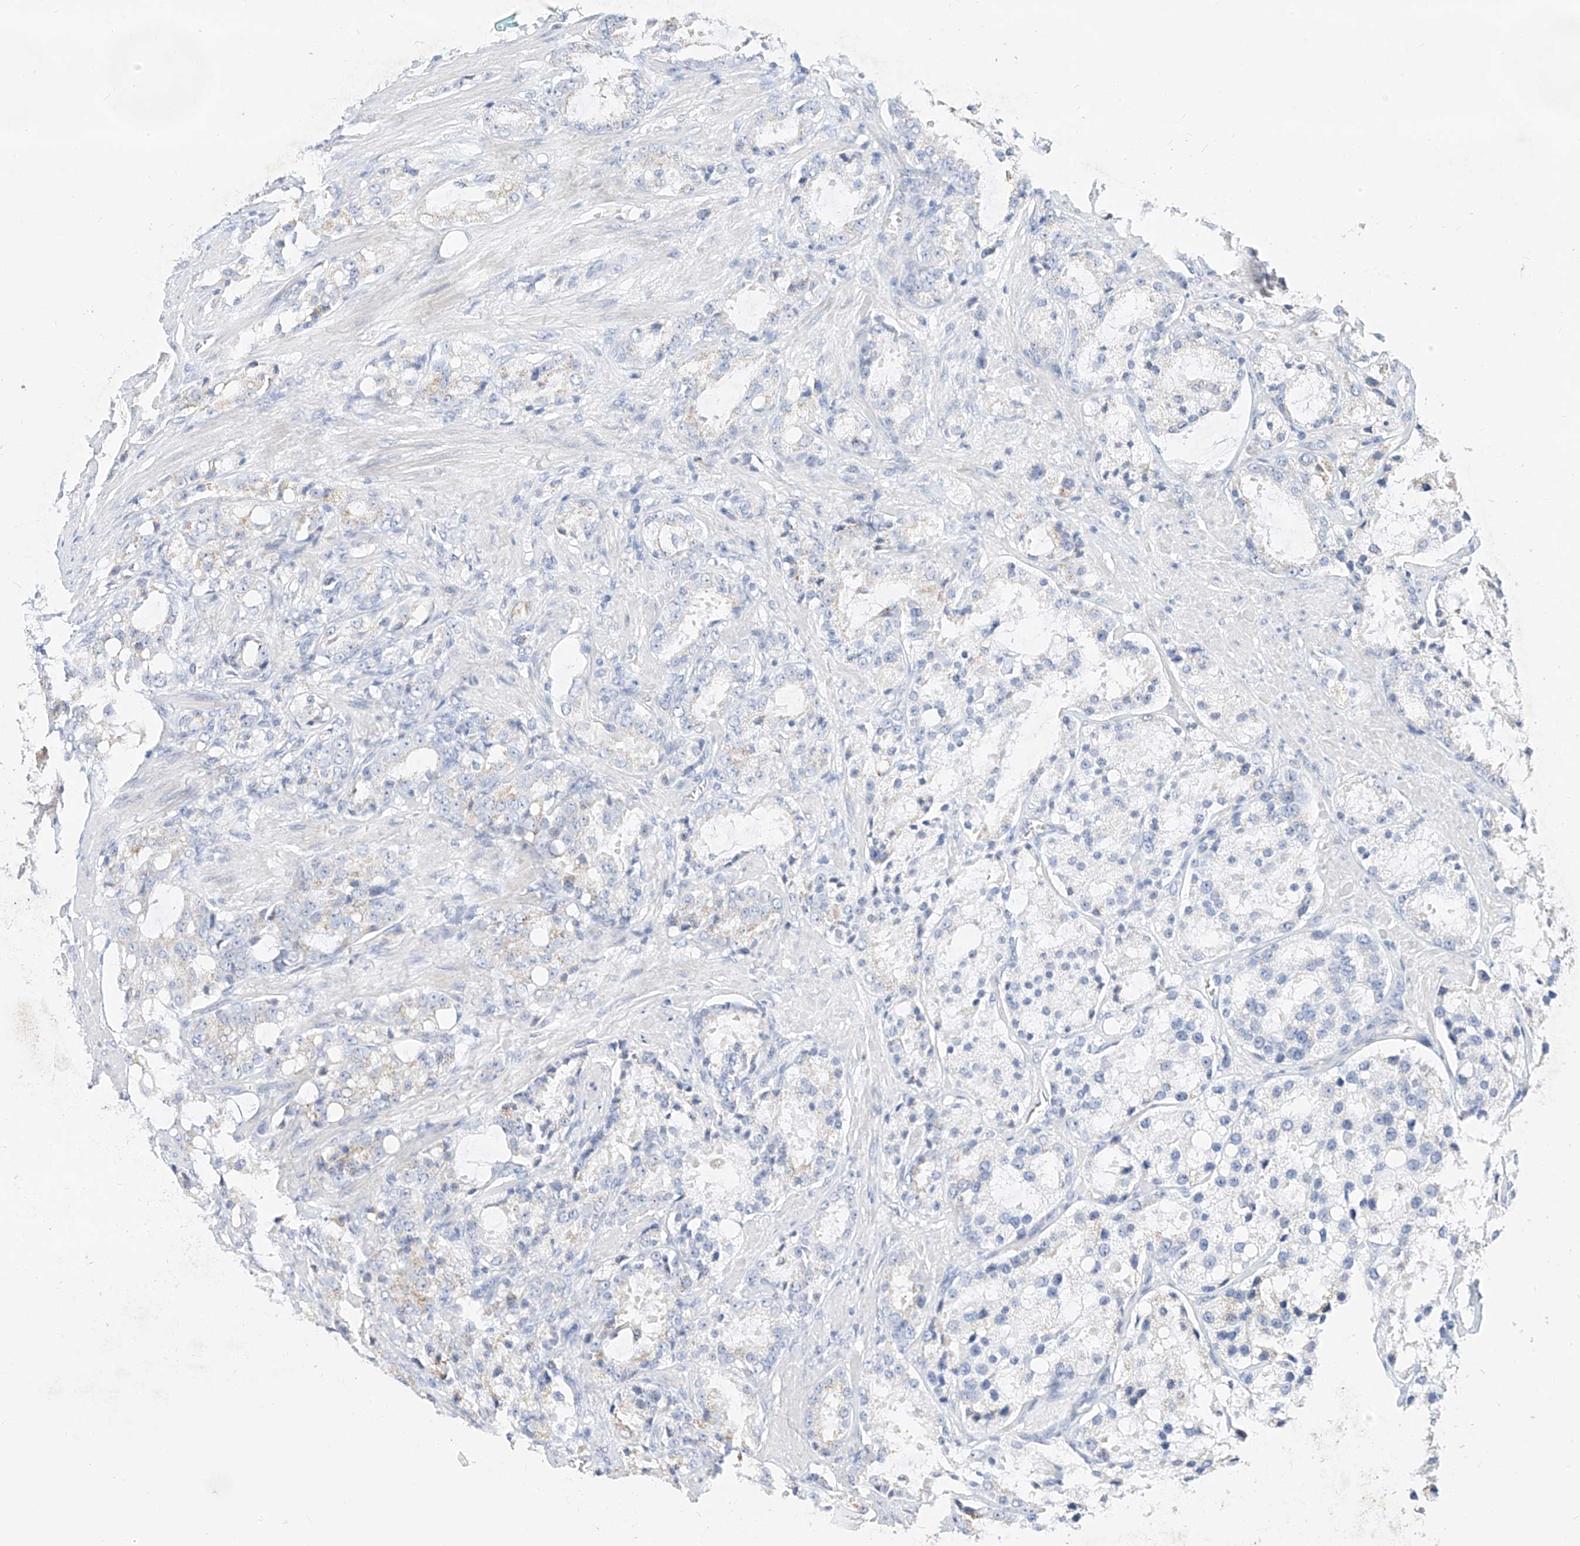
{"staining": {"intensity": "negative", "quantity": "none", "location": "none"}, "tissue": "prostate cancer", "cell_type": "Tumor cells", "image_type": "cancer", "snomed": [{"axis": "morphology", "description": "Adenocarcinoma, High grade"}, {"axis": "topography", "description": "Prostate"}], "caption": "DAB immunohistochemical staining of human prostate high-grade adenocarcinoma exhibits no significant staining in tumor cells. (DAB IHC with hematoxylin counter stain).", "gene": "RASA2", "patient": {"sex": "male", "age": 66}}